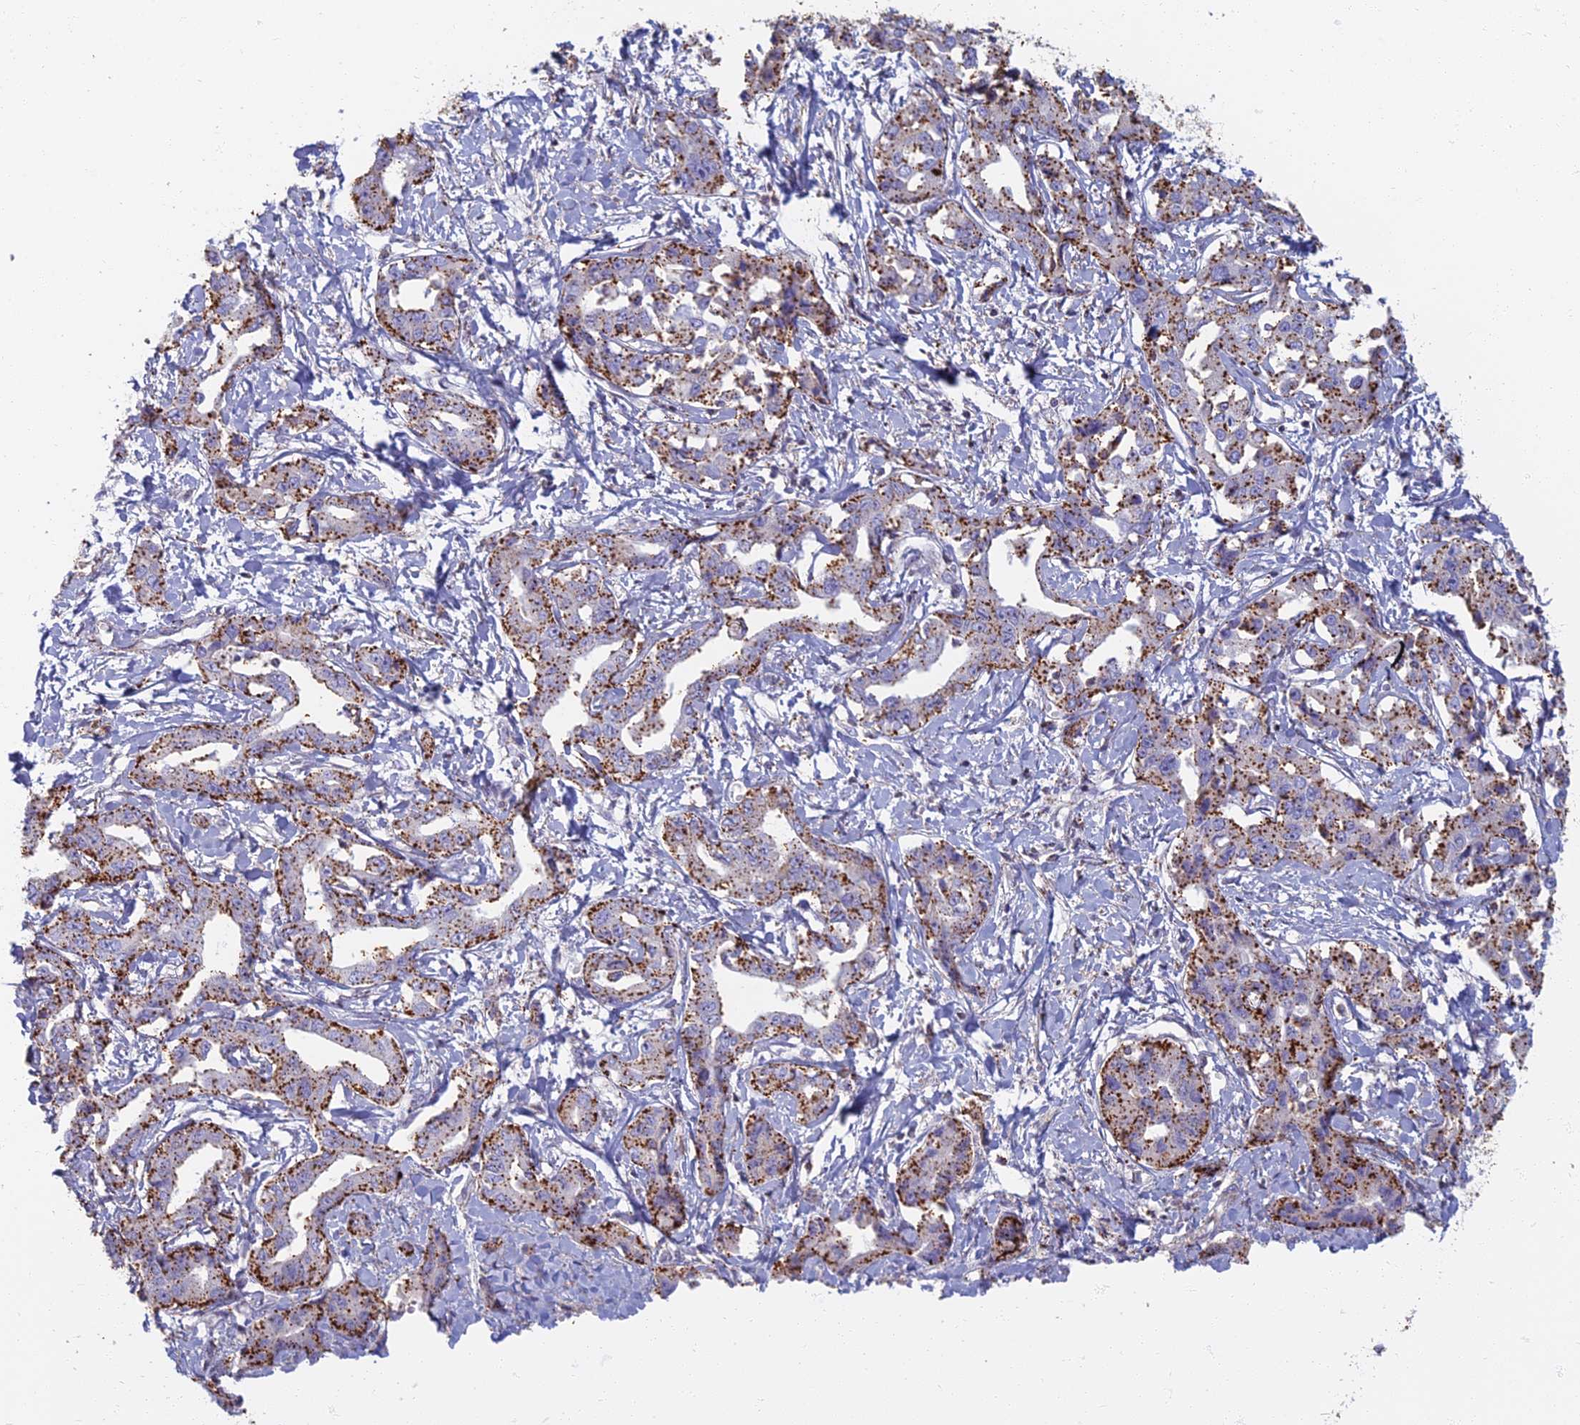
{"staining": {"intensity": "moderate", "quantity": ">75%", "location": "cytoplasmic/membranous"}, "tissue": "liver cancer", "cell_type": "Tumor cells", "image_type": "cancer", "snomed": [{"axis": "morphology", "description": "Cholangiocarcinoma"}, {"axis": "topography", "description": "Liver"}], "caption": "IHC image of liver cancer stained for a protein (brown), which reveals medium levels of moderate cytoplasmic/membranous staining in approximately >75% of tumor cells.", "gene": "CHMP4B", "patient": {"sex": "male", "age": 59}}